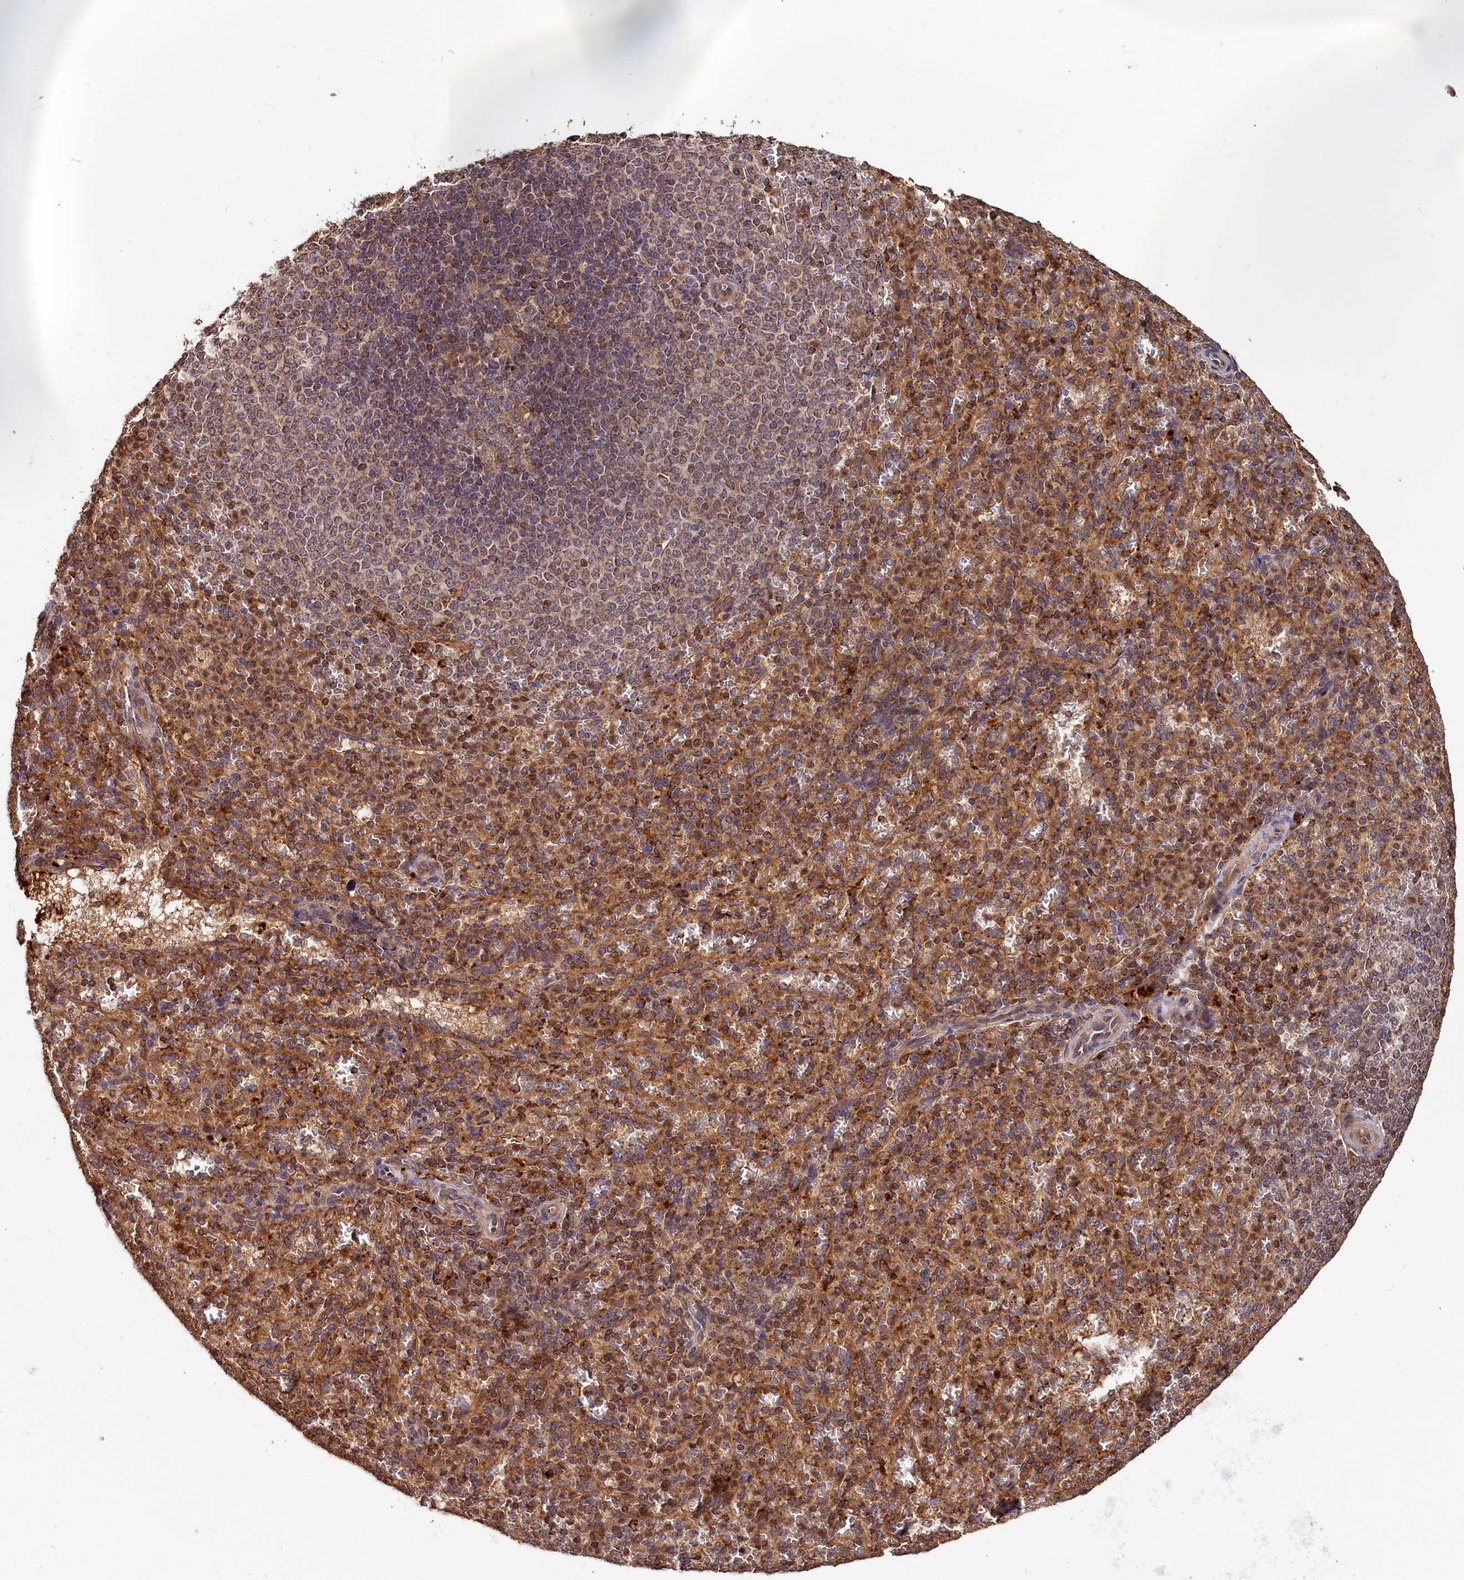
{"staining": {"intensity": "moderate", "quantity": ">75%", "location": "cytoplasmic/membranous"}, "tissue": "spleen", "cell_type": "Cells in red pulp", "image_type": "normal", "snomed": [{"axis": "morphology", "description": "Normal tissue, NOS"}, {"axis": "topography", "description": "Spleen"}], "caption": "An IHC photomicrograph of unremarkable tissue is shown. Protein staining in brown labels moderate cytoplasmic/membranous positivity in spleen within cells in red pulp.", "gene": "HMOX2", "patient": {"sex": "female", "age": 21}}